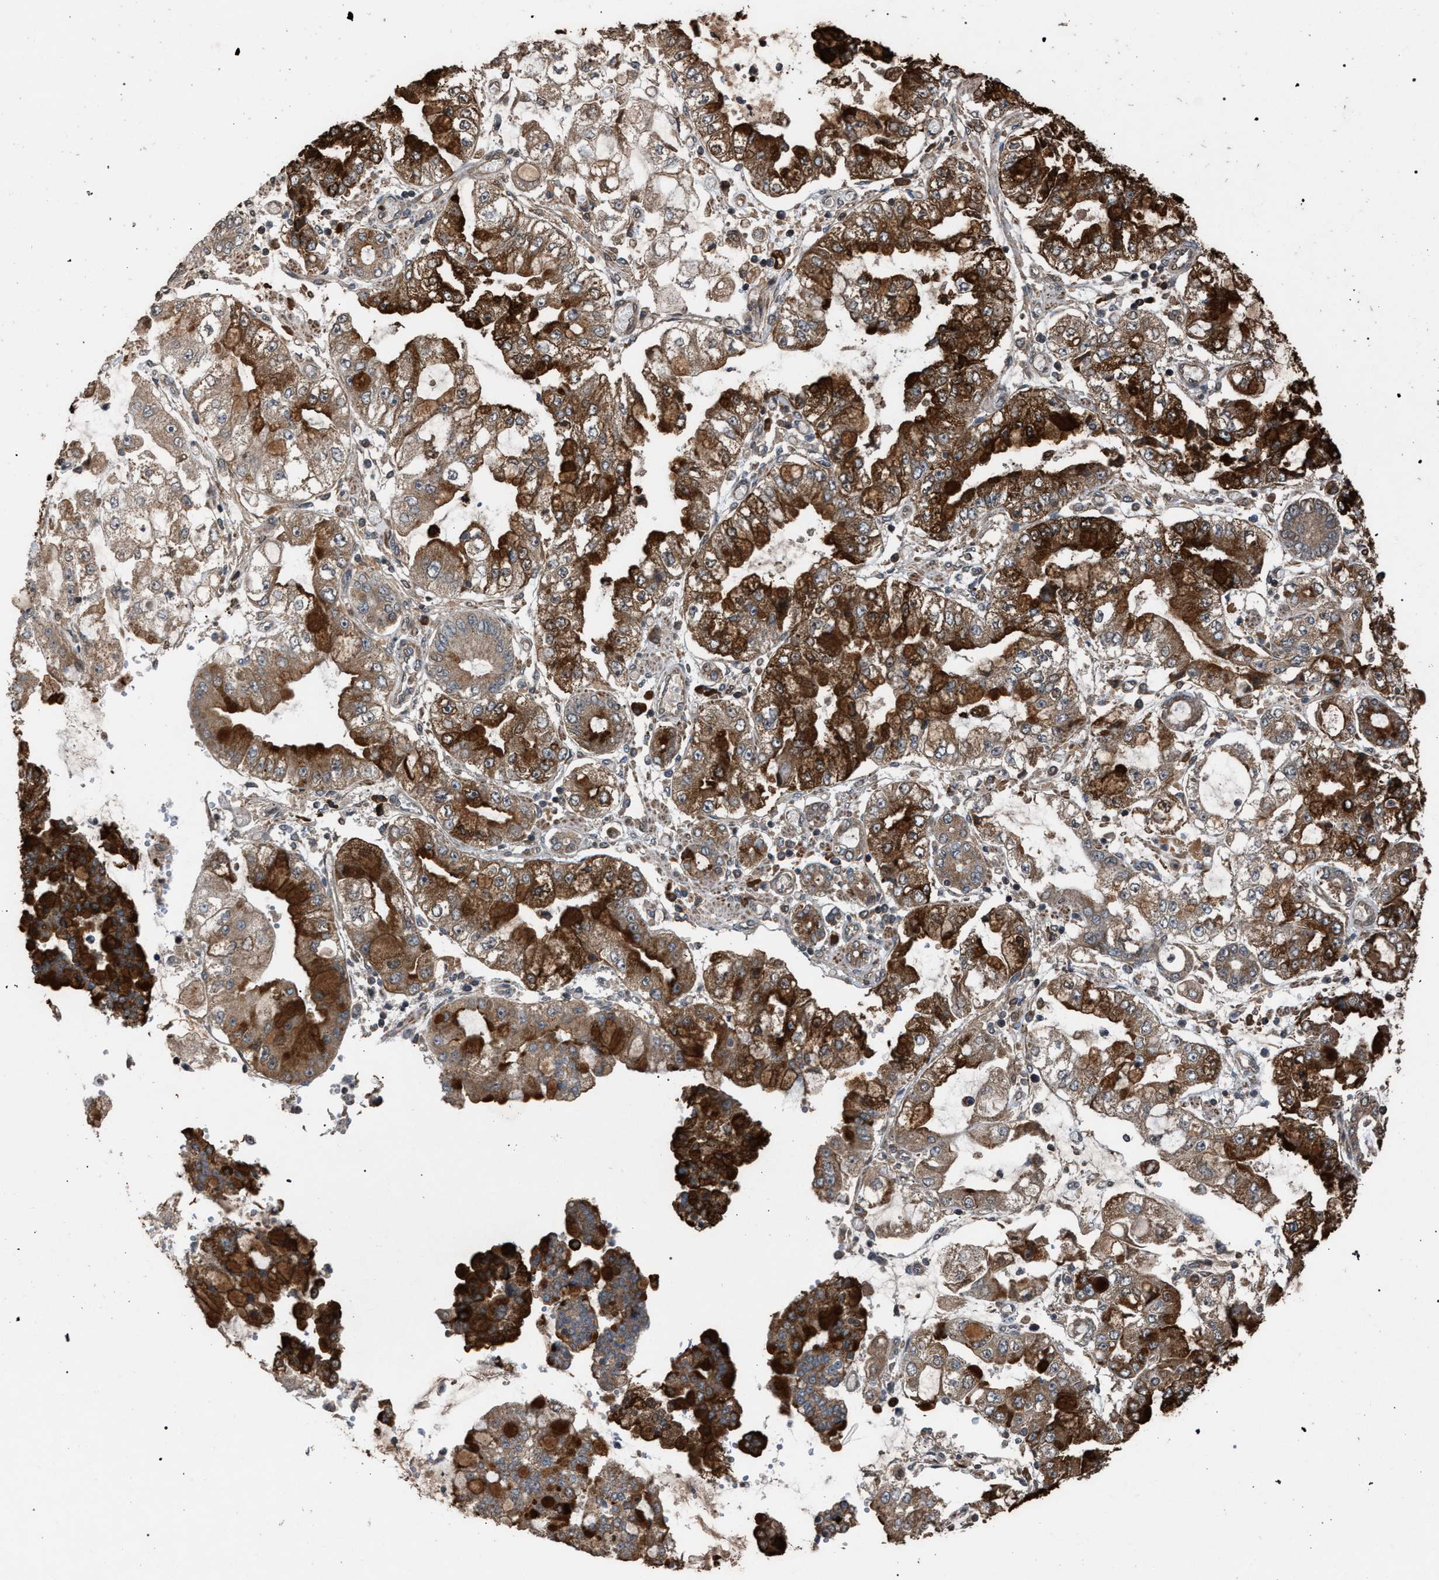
{"staining": {"intensity": "strong", "quantity": ">75%", "location": "cytoplasmic/membranous"}, "tissue": "stomach cancer", "cell_type": "Tumor cells", "image_type": "cancer", "snomed": [{"axis": "morphology", "description": "Adenocarcinoma, NOS"}, {"axis": "topography", "description": "Stomach"}], "caption": "The micrograph displays a brown stain indicating the presence of a protein in the cytoplasmic/membranous of tumor cells in adenocarcinoma (stomach).", "gene": "NAA35", "patient": {"sex": "male", "age": 76}}